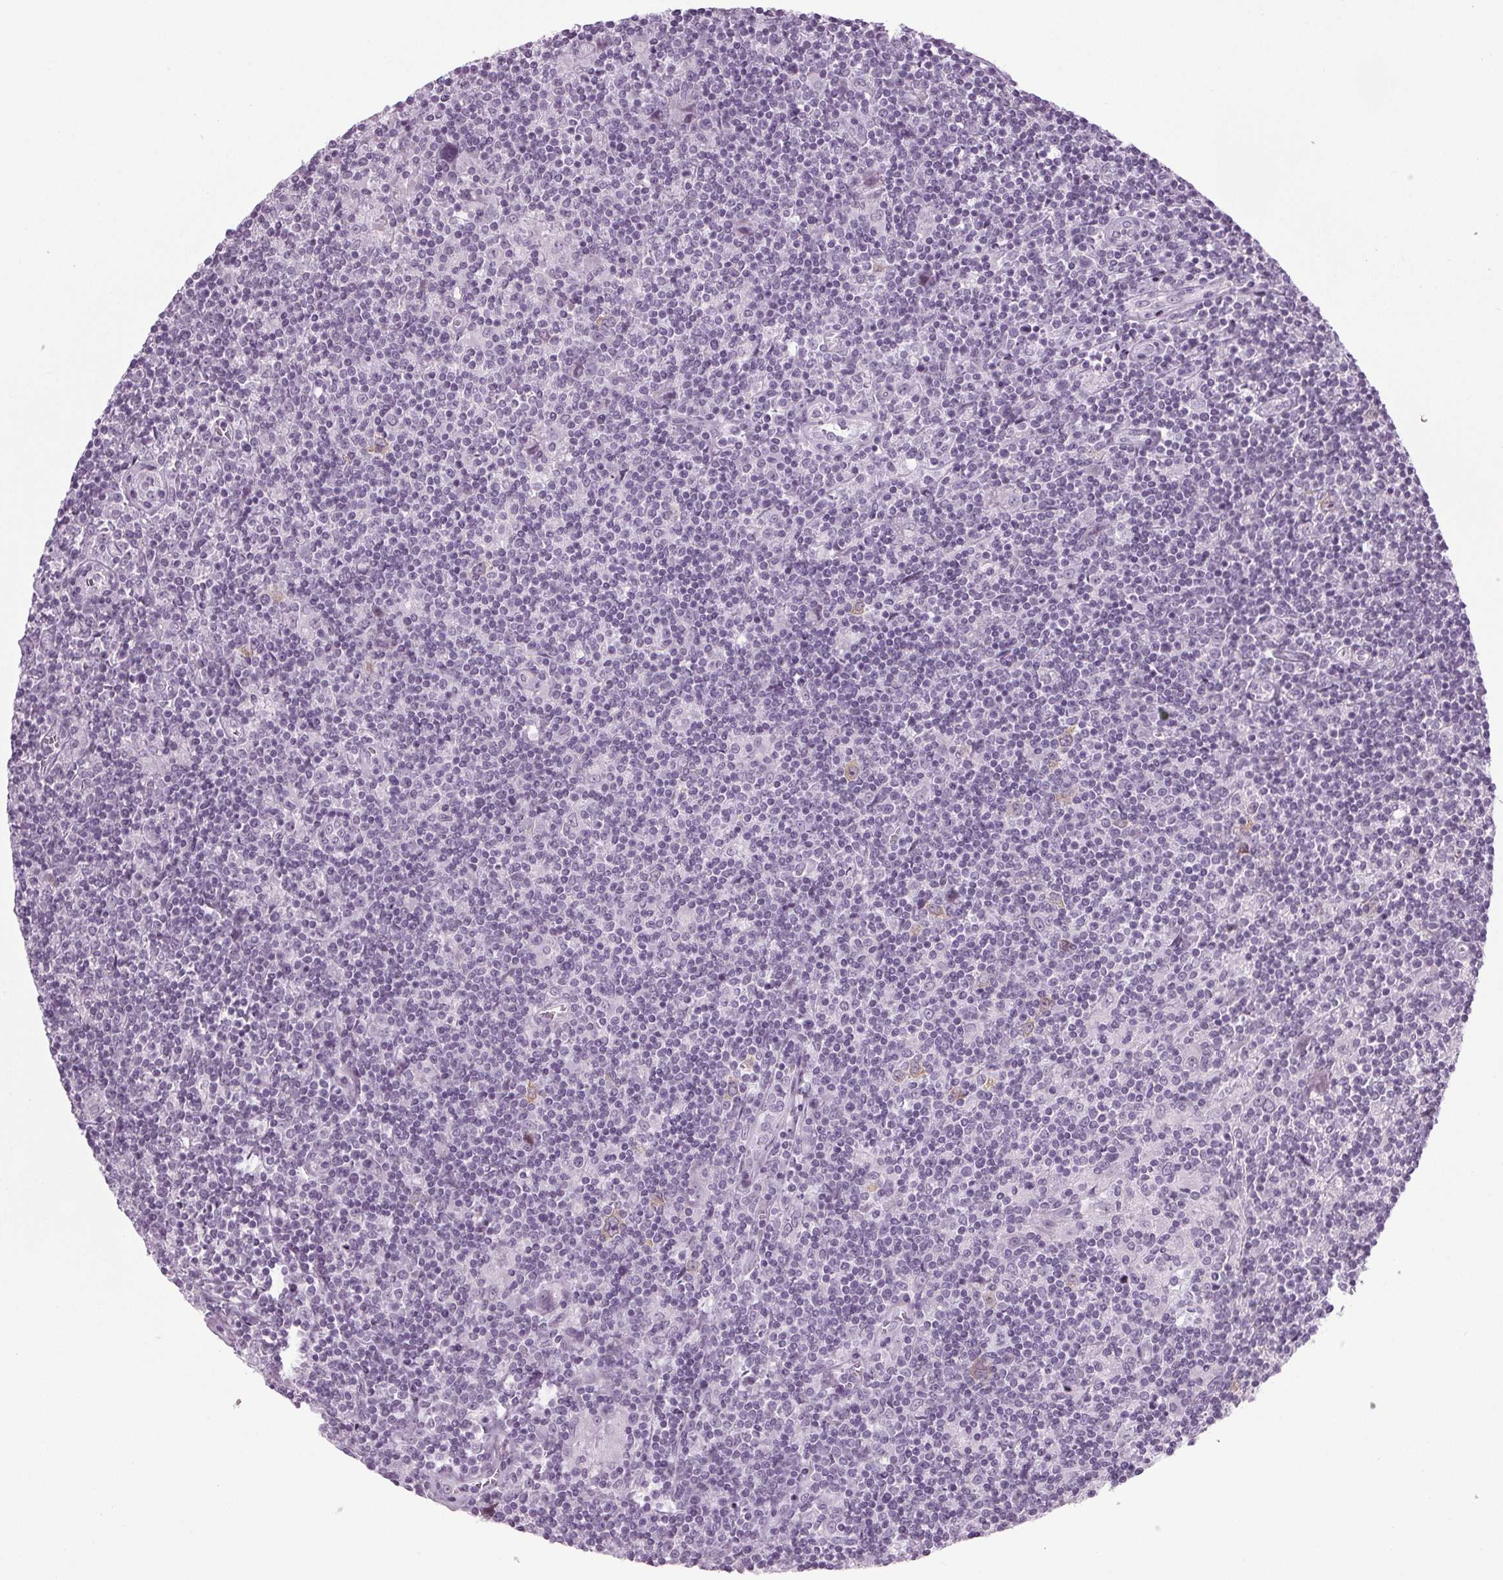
{"staining": {"intensity": "weak", "quantity": "<25%", "location": "cytoplasmic/membranous,nuclear"}, "tissue": "lymphoma", "cell_type": "Tumor cells", "image_type": "cancer", "snomed": [{"axis": "morphology", "description": "Hodgkin's disease, NOS"}, {"axis": "topography", "description": "Lymph node"}], "caption": "This is an IHC histopathology image of human Hodgkin's disease. There is no expression in tumor cells.", "gene": "IGF2BP1", "patient": {"sex": "male", "age": 40}}